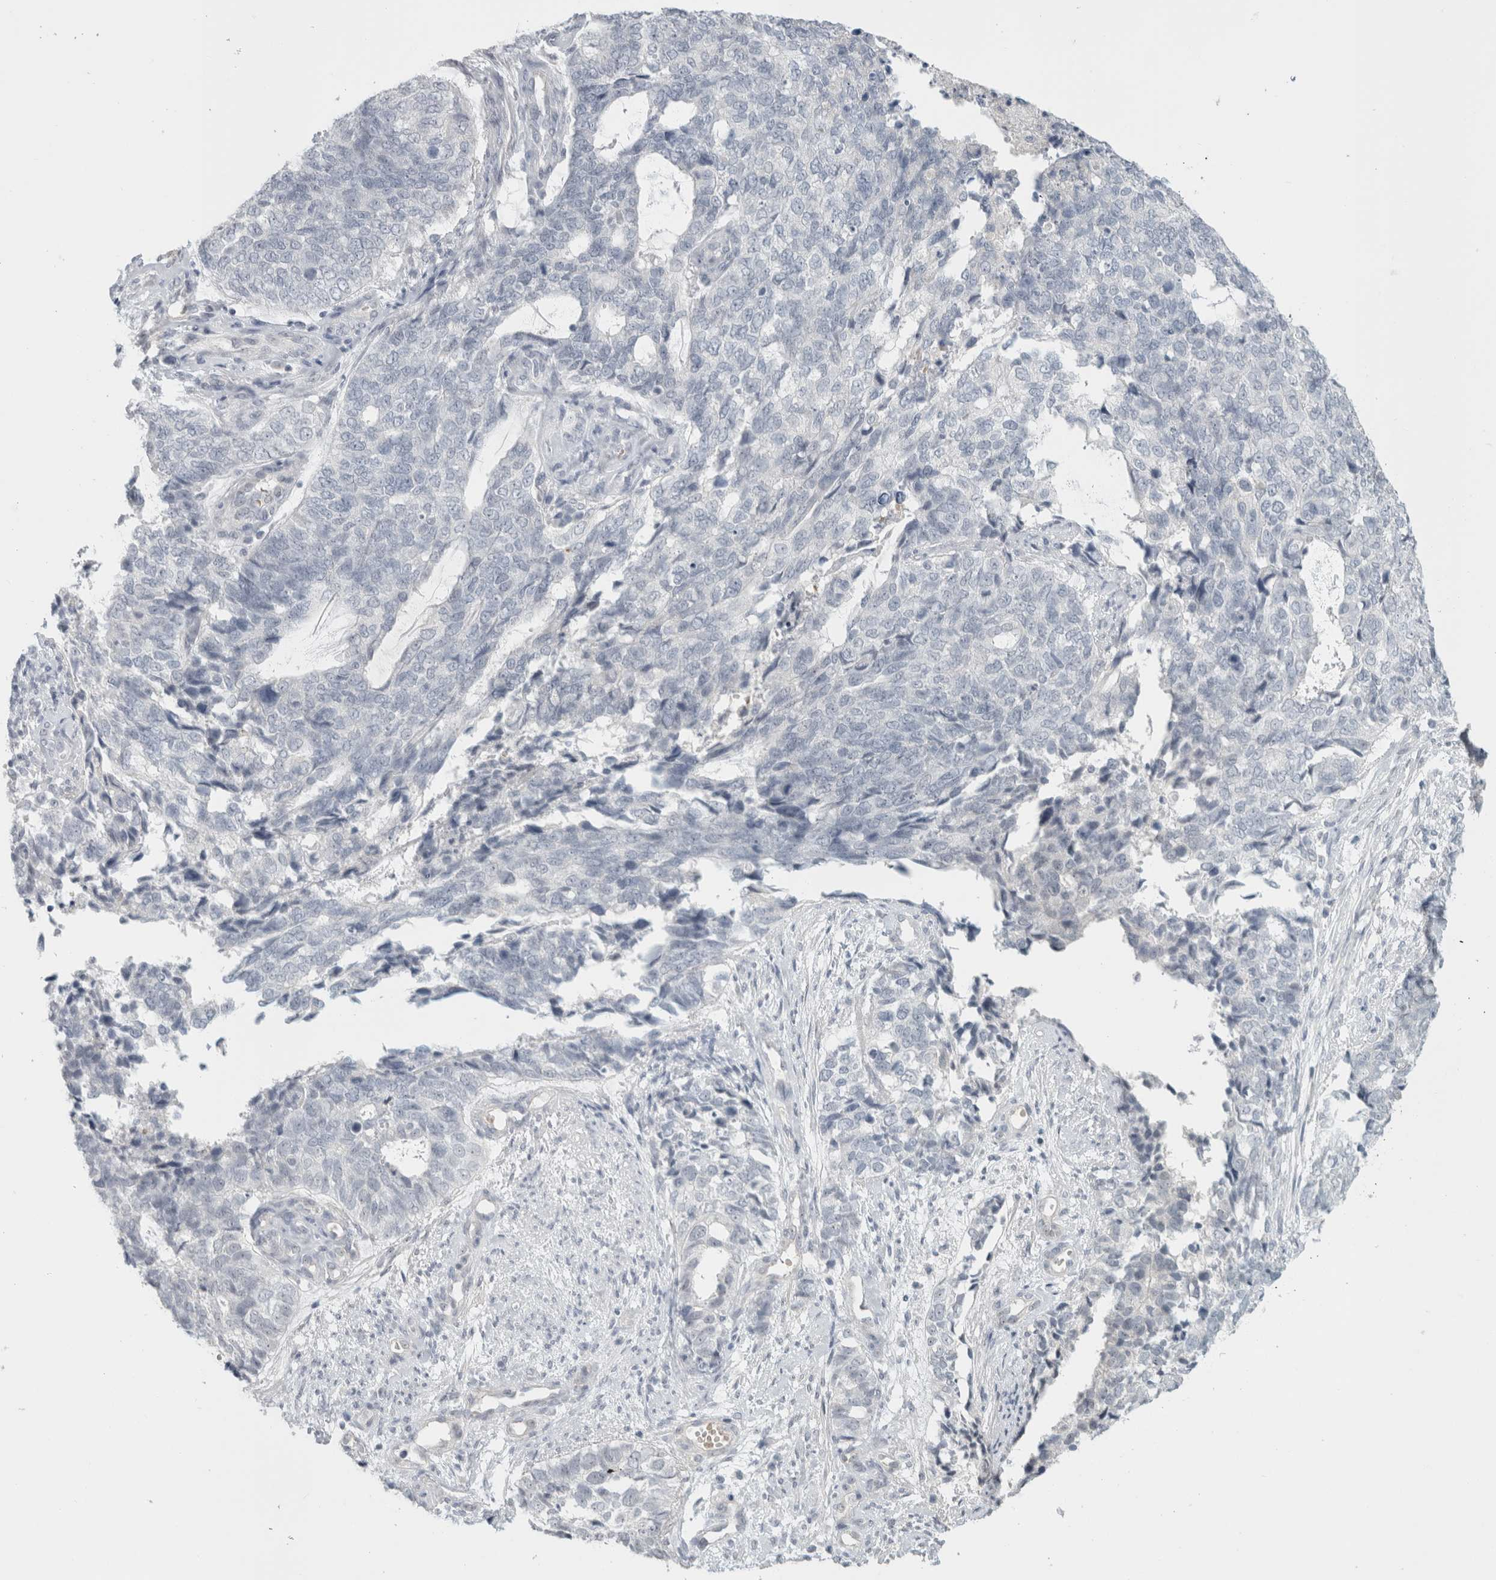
{"staining": {"intensity": "negative", "quantity": "none", "location": "none"}, "tissue": "cervical cancer", "cell_type": "Tumor cells", "image_type": "cancer", "snomed": [{"axis": "morphology", "description": "Squamous cell carcinoma, NOS"}, {"axis": "topography", "description": "Cervix"}], "caption": "Immunohistochemistry (IHC) micrograph of cervical cancer (squamous cell carcinoma) stained for a protein (brown), which shows no positivity in tumor cells.", "gene": "FMR1NB", "patient": {"sex": "female", "age": 63}}